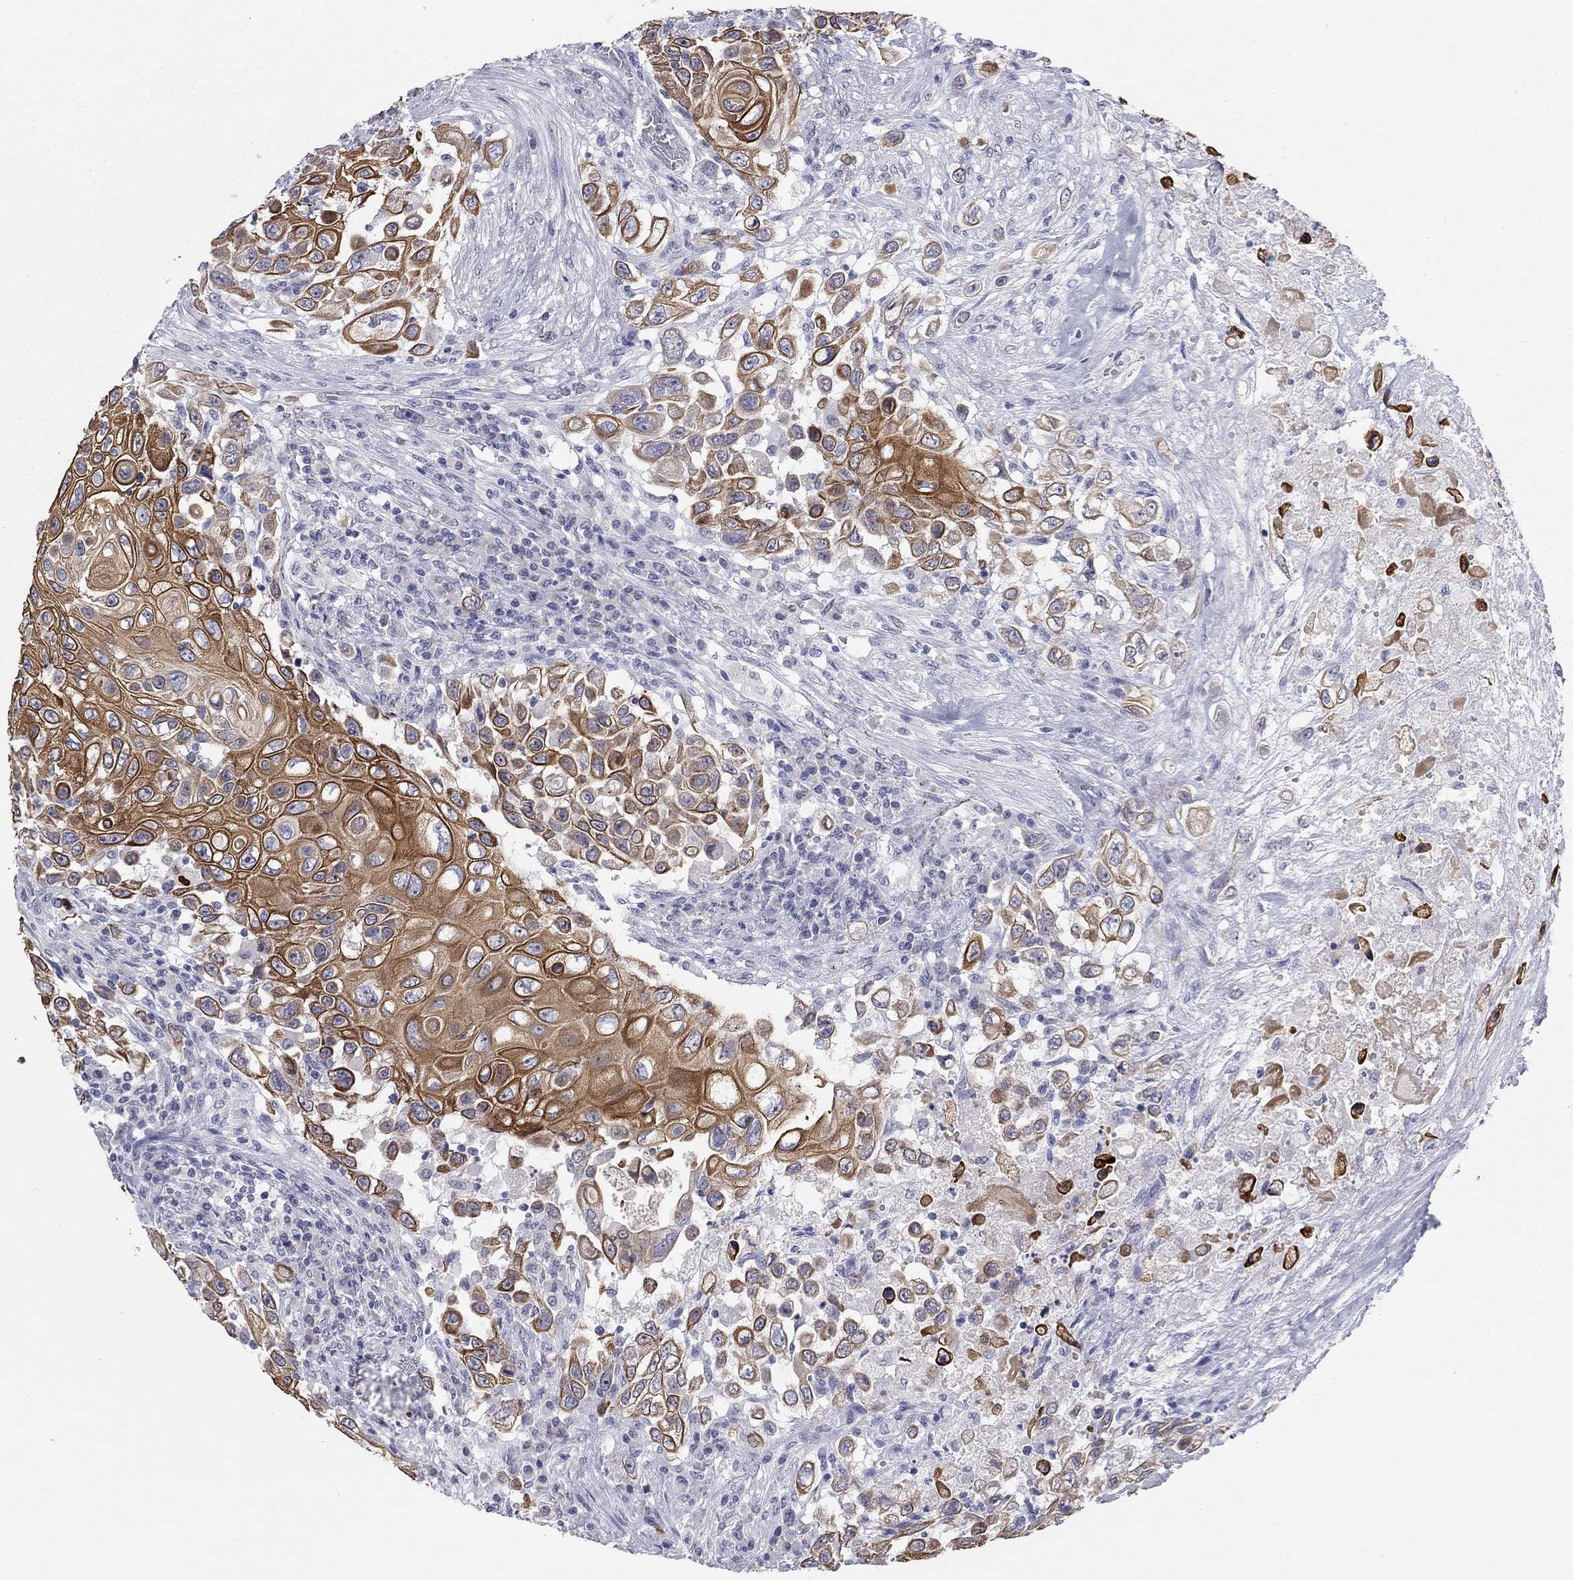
{"staining": {"intensity": "moderate", "quantity": "25%-75%", "location": "cytoplasmic/membranous"}, "tissue": "urothelial cancer", "cell_type": "Tumor cells", "image_type": "cancer", "snomed": [{"axis": "morphology", "description": "Urothelial carcinoma, High grade"}, {"axis": "topography", "description": "Urinary bladder"}], "caption": "This histopathology image shows urothelial cancer stained with immunohistochemistry (IHC) to label a protein in brown. The cytoplasmic/membranous of tumor cells show moderate positivity for the protein. Nuclei are counter-stained blue.", "gene": "KRT75", "patient": {"sex": "female", "age": 56}}